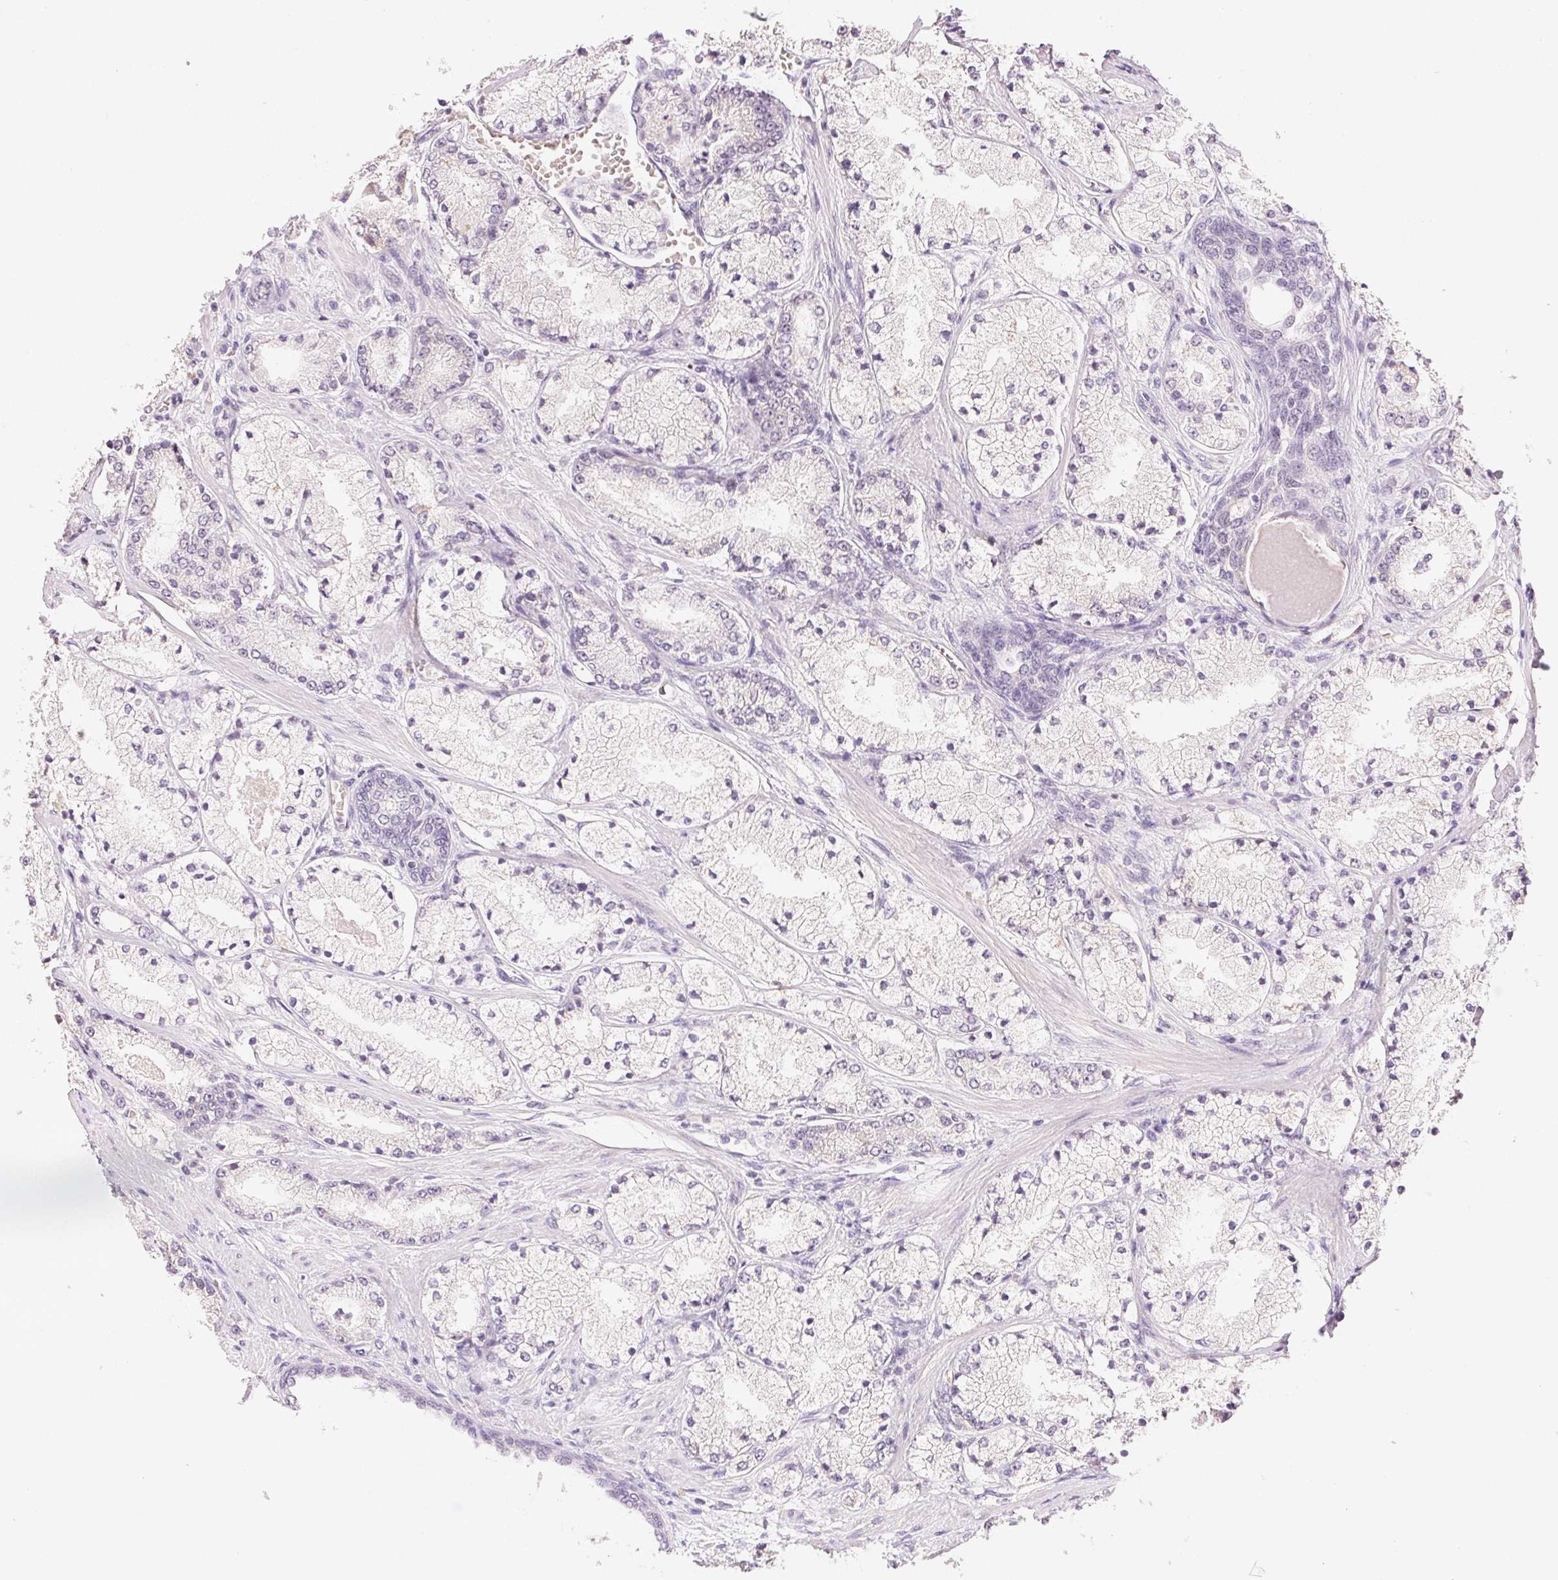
{"staining": {"intensity": "negative", "quantity": "none", "location": "none"}, "tissue": "prostate cancer", "cell_type": "Tumor cells", "image_type": "cancer", "snomed": [{"axis": "morphology", "description": "Adenocarcinoma, High grade"}, {"axis": "topography", "description": "Prostate"}], "caption": "Tumor cells are negative for brown protein staining in prostate cancer (adenocarcinoma (high-grade)).", "gene": "DHCR24", "patient": {"sex": "male", "age": 63}}